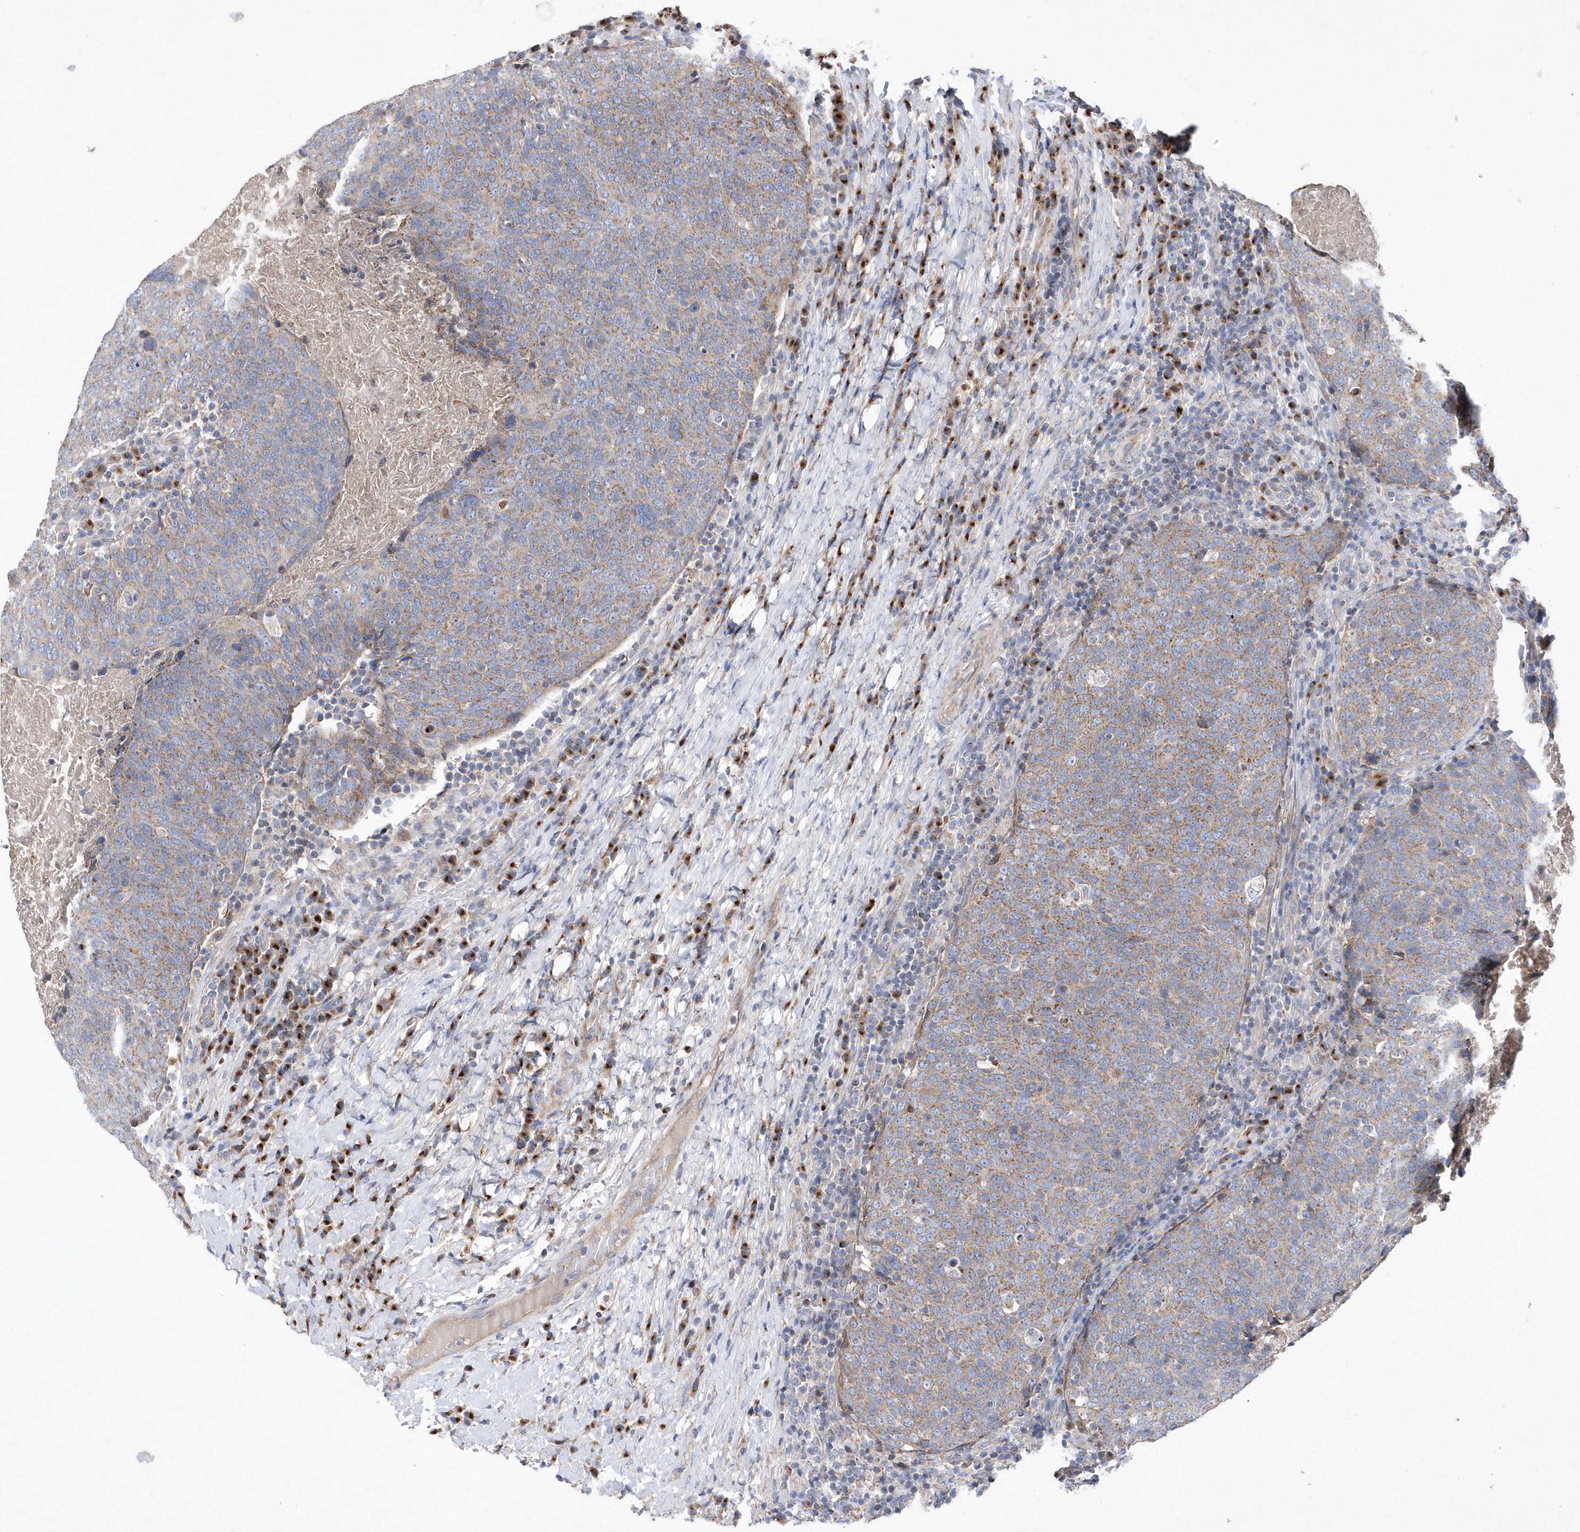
{"staining": {"intensity": "moderate", "quantity": ">75%", "location": "cytoplasmic/membranous"}, "tissue": "head and neck cancer", "cell_type": "Tumor cells", "image_type": "cancer", "snomed": [{"axis": "morphology", "description": "Squamous cell carcinoma, NOS"}, {"axis": "morphology", "description": "Squamous cell carcinoma, metastatic, NOS"}, {"axis": "topography", "description": "Lymph node"}, {"axis": "topography", "description": "Head-Neck"}], "caption": "Immunohistochemical staining of head and neck squamous cell carcinoma displays moderate cytoplasmic/membranous protein expression in about >75% of tumor cells.", "gene": "METTL8", "patient": {"sex": "male", "age": 62}}